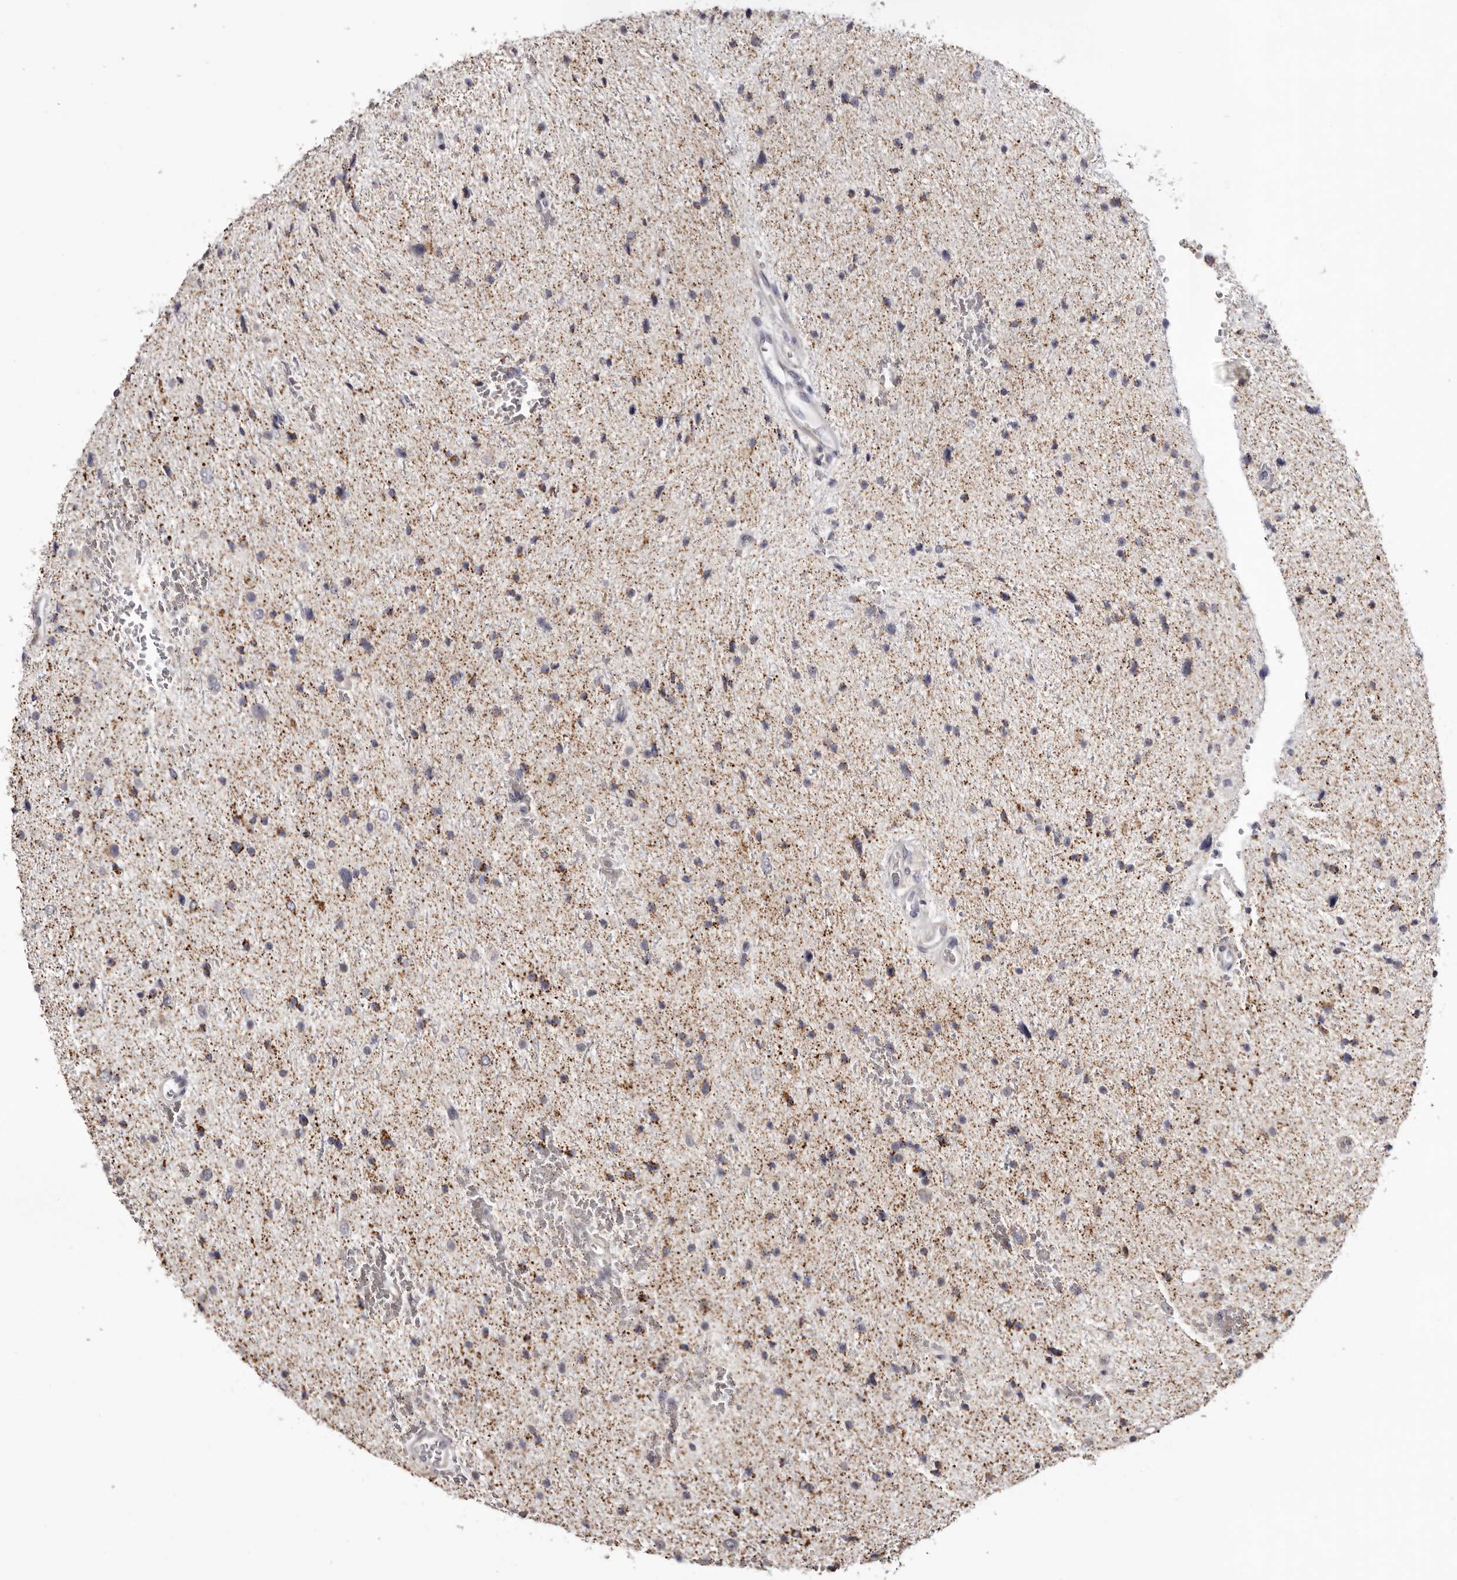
{"staining": {"intensity": "moderate", "quantity": "25%-75%", "location": "cytoplasmic/membranous"}, "tissue": "glioma", "cell_type": "Tumor cells", "image_type": "cancer", "snomed": [{"axis": "morphology", "description": "Glioma, malignant, Low grade"}, {"axis": "topography", "description": "Brain"}], "caption": "Brown immunohistochemical staining in human glioma demonstrates moderate cytoplasmic/membranous staining in about 25%-75% of tumor cells.", "gene": "PIGX", "patient": {"sex": "female", "age": 37}}